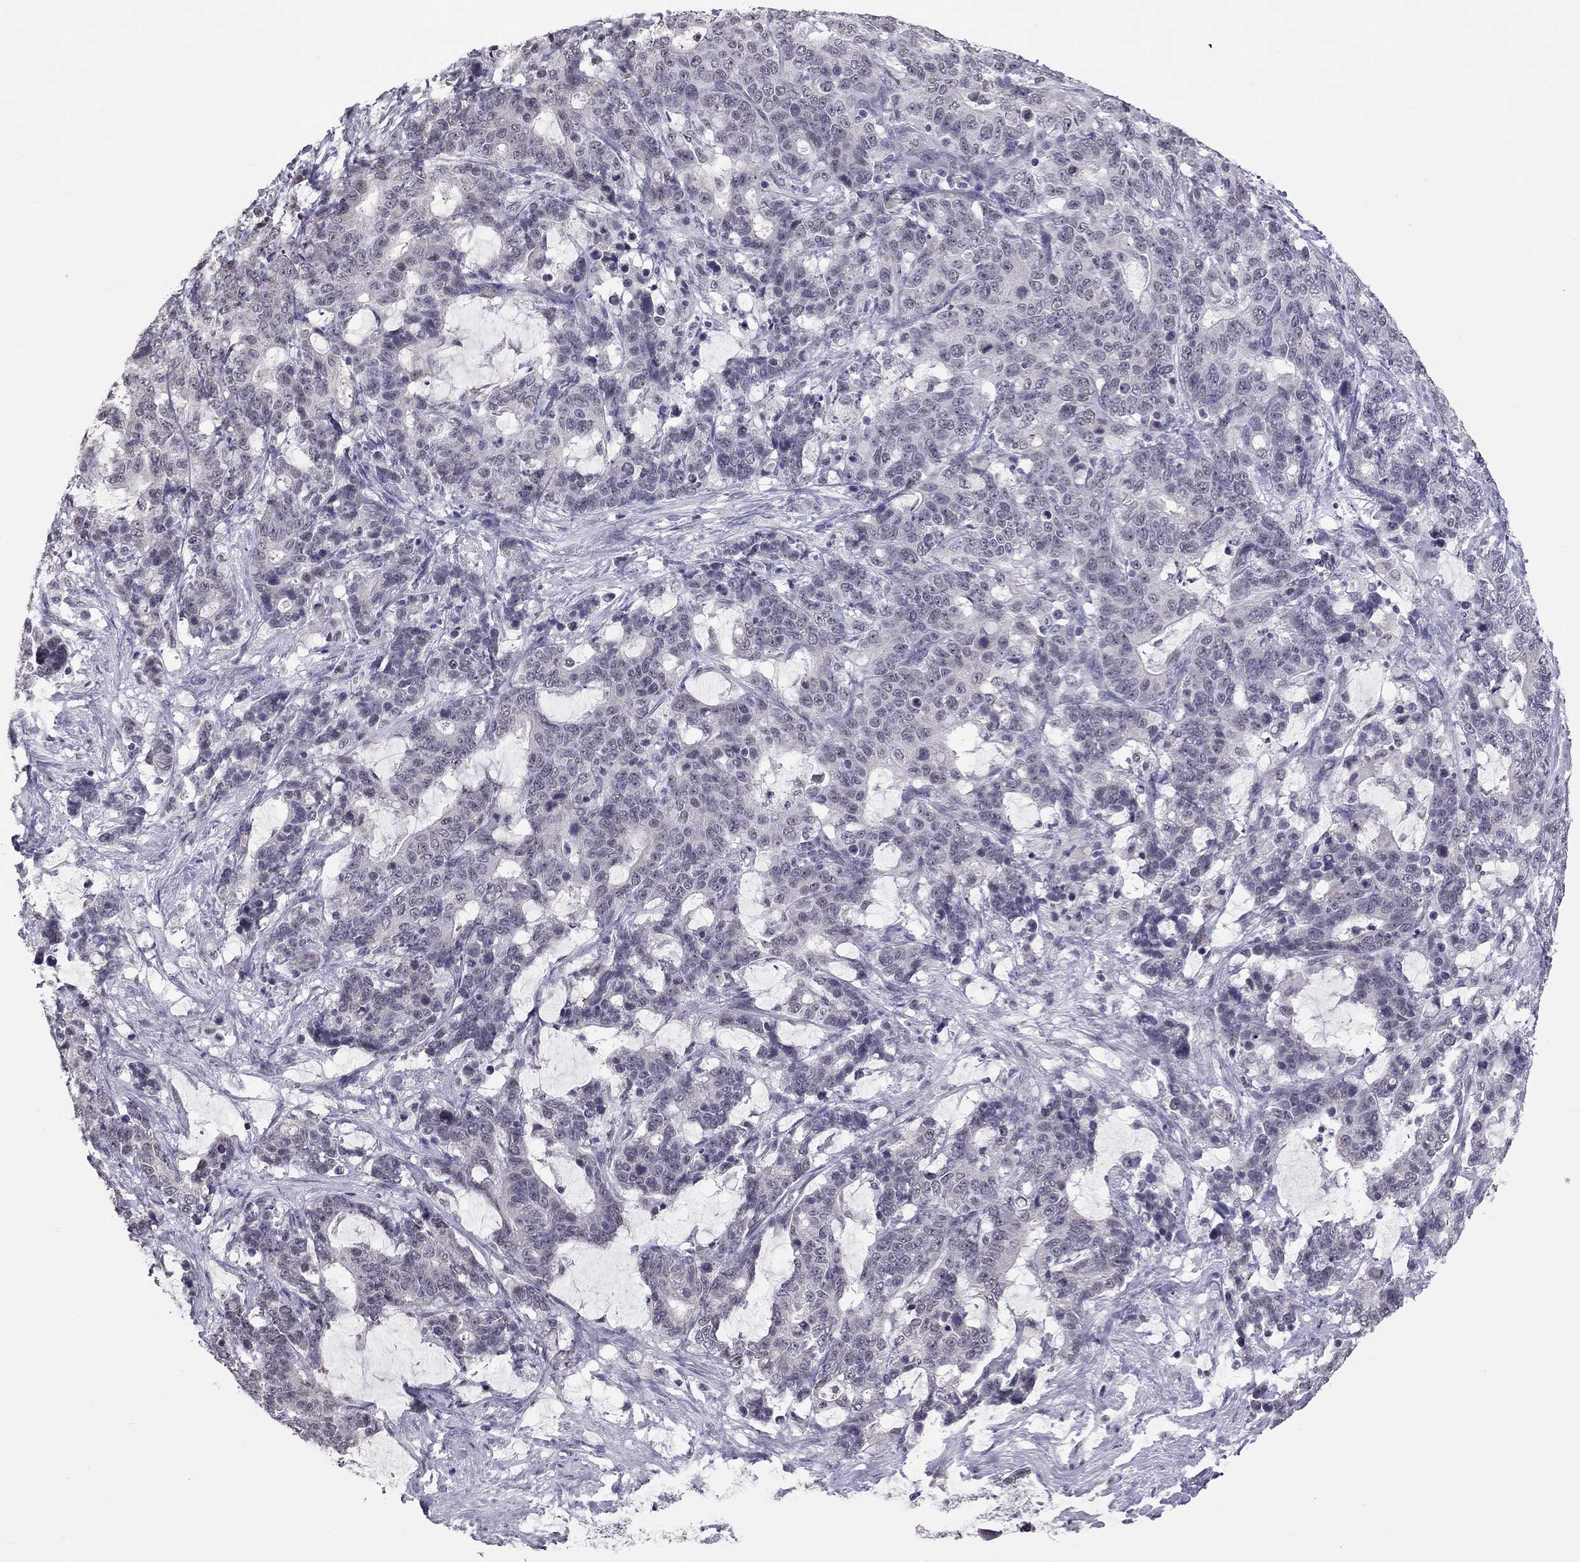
{"staining": {"intensity": "negative", "quantity": "none", "location": "none"}, "tissue": "stomach cancer", "cell_type": "Tumor cells", "image_type": "cancer", "snomed": [{"axis": "morphology", "description": "Normal tissue, NOS"}, {"axis": "morphology", "description": "Adenocarcinoma, NOS"}, {"axis": "topography", "description": "Stomach"}], "caption": "The micrograph reveals no significant expression in tumor cells of stomach adenocarcinoma.", "gene": "PPP1R3A", "patient": {"sex": "female", "age": 64}}